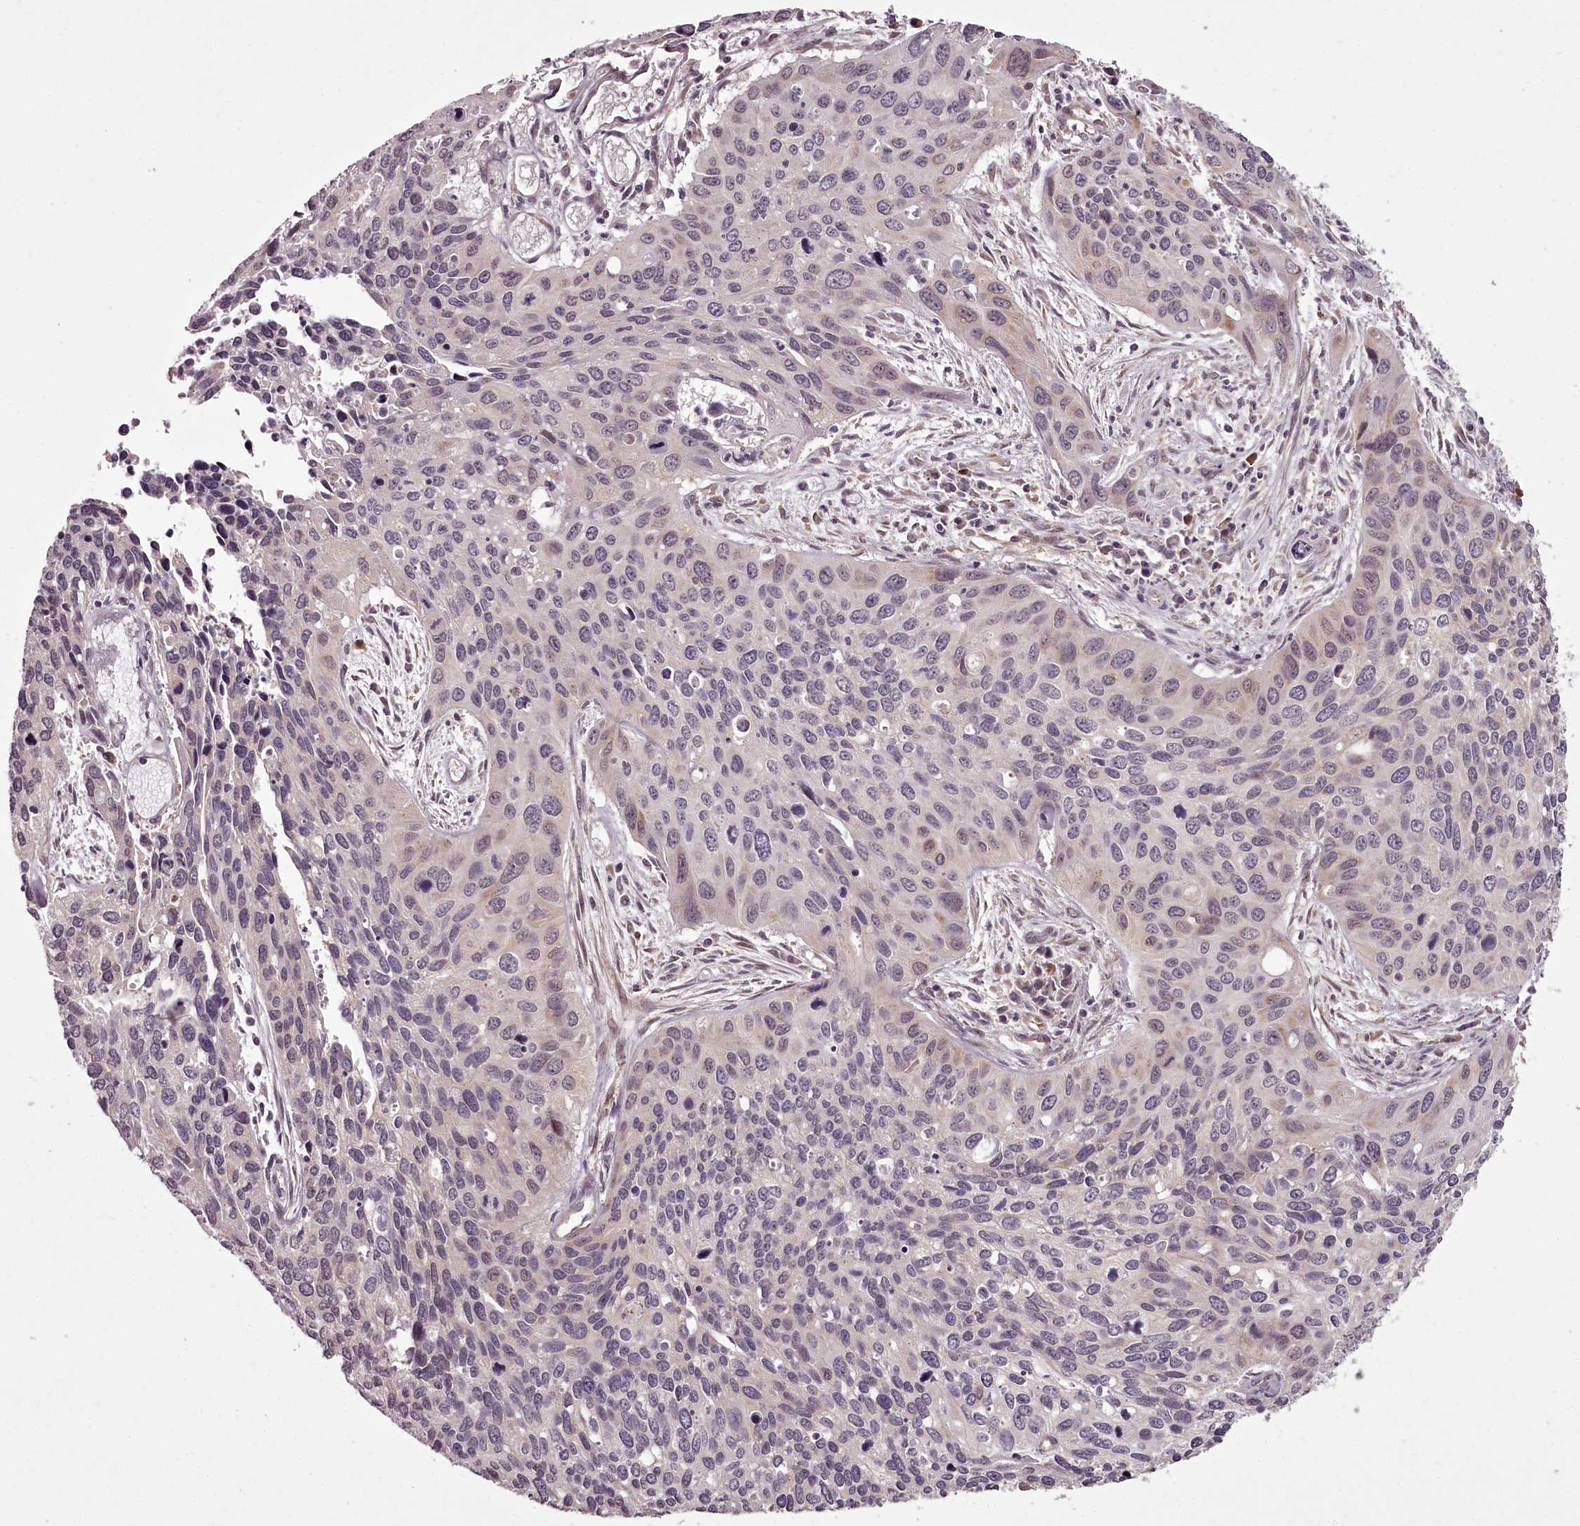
{"staining": {"intensity": "negative", "quantity": "none", "location": "none"}, "tissue": "cervical cancer", "cell_type": "Tumor cells", "image_type": "cancer", "snomed": [{"axis": "morphology", "description": "Squamous cell carcinoma, NOS"}, {"axis": "topography", "description": "Cervix"}], "caption": "Cervical cancer (squamous cell carcinoma) was stained to show a protein in brown. There is no significant staining in tumor cells.", "gene": "CCDC92", "patient": {"sex": "female", "age": 55}}